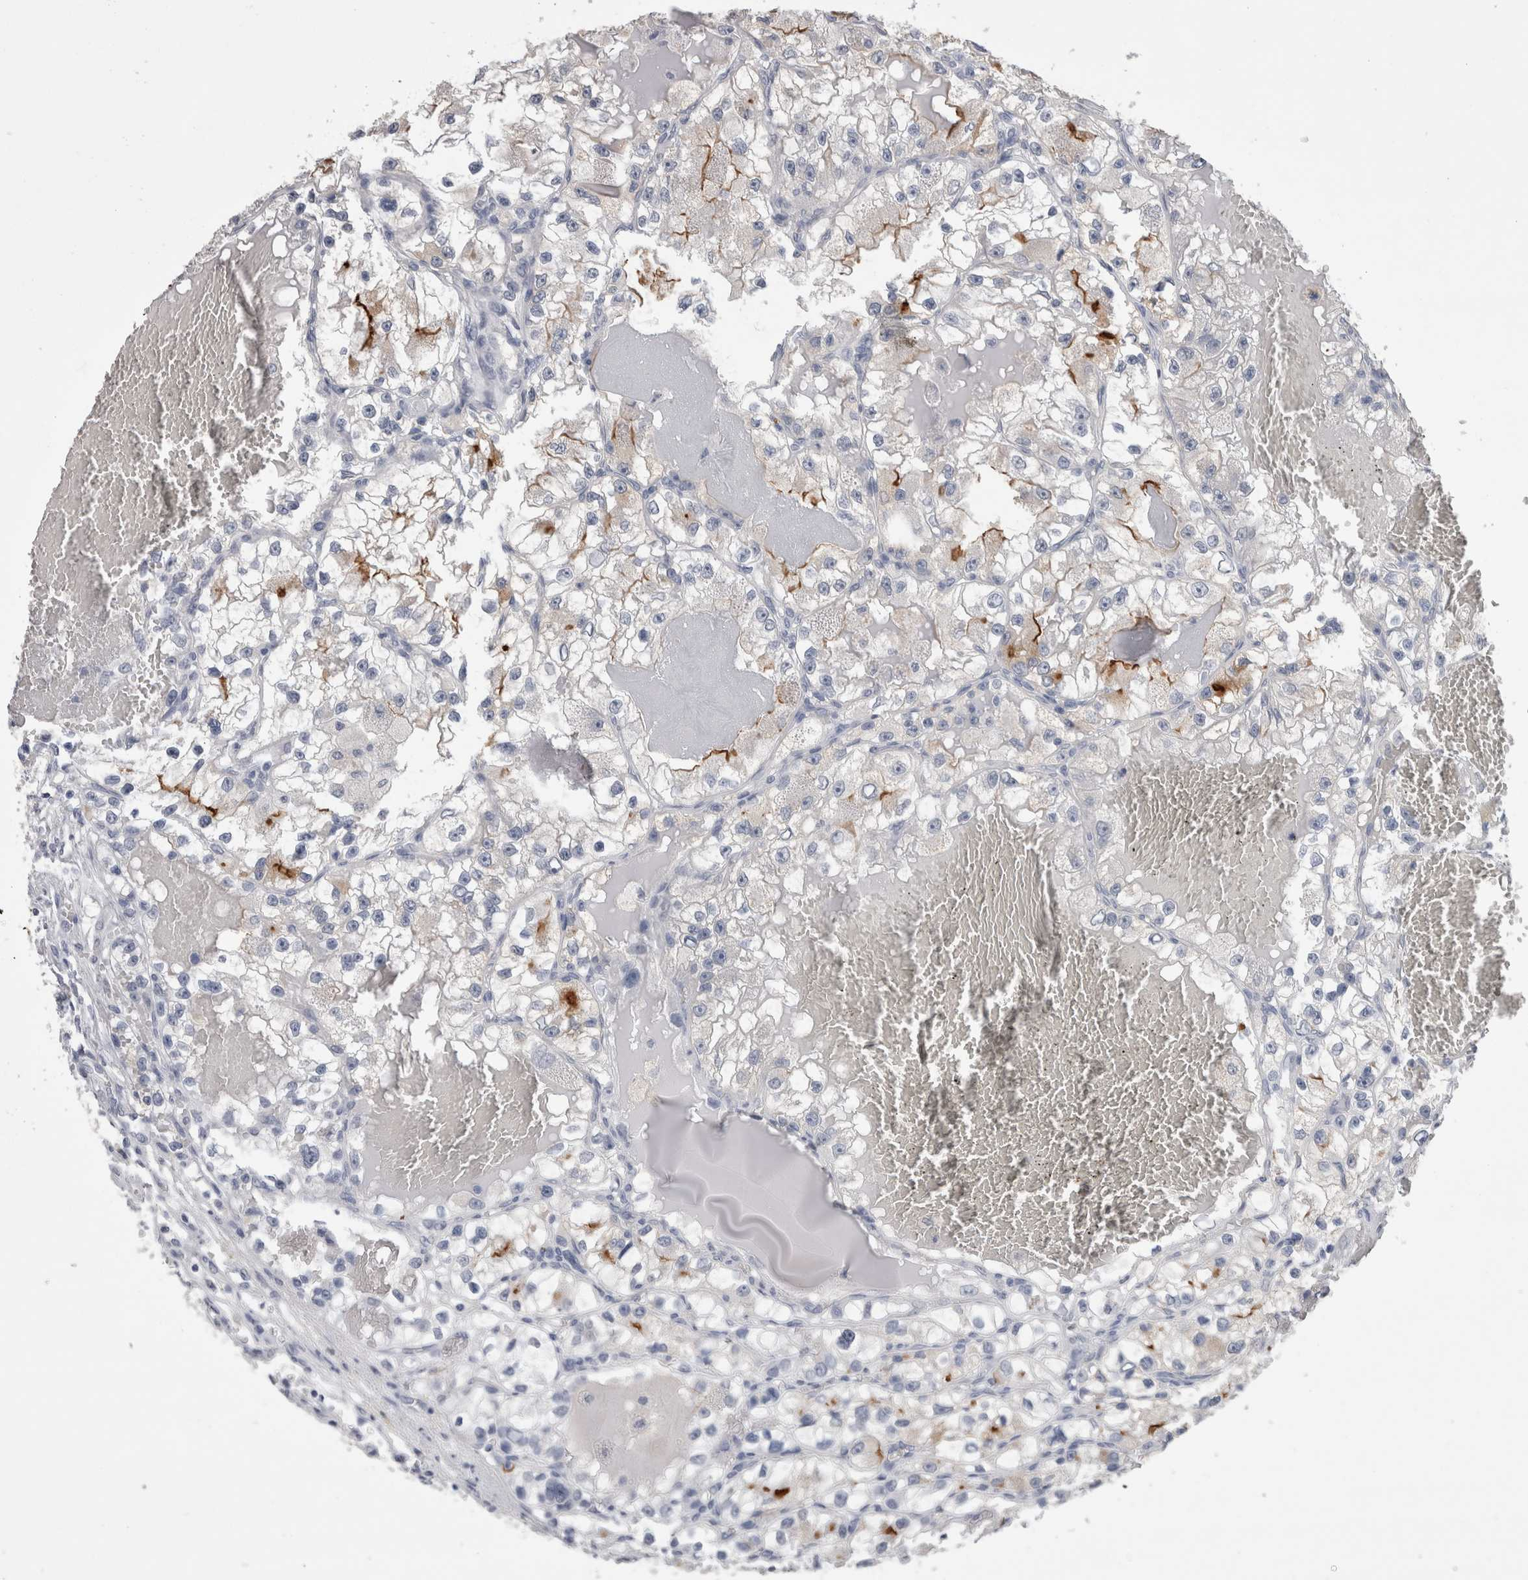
{"staining": {"intensity": "strong", "quantity": "<25%", "location": "cytoplasmic/membranous"}, "tissue": "renal cancer", "cell_type": "Tumor cells", "image_type": "cancer", "snomed": [{"axis": "morphology", "description": "Adenocarcinoma, NOS"}, {"axis": "topography", "description": "Kidney"}], "caption": "Renal adenocarcinoma stained with immunohistochemistry displays strong cytoplasmic/membranous staining in about <25% of tumor cells.", "gene": "CDHR5", "patient": {"sex": "female", "age": 57}}